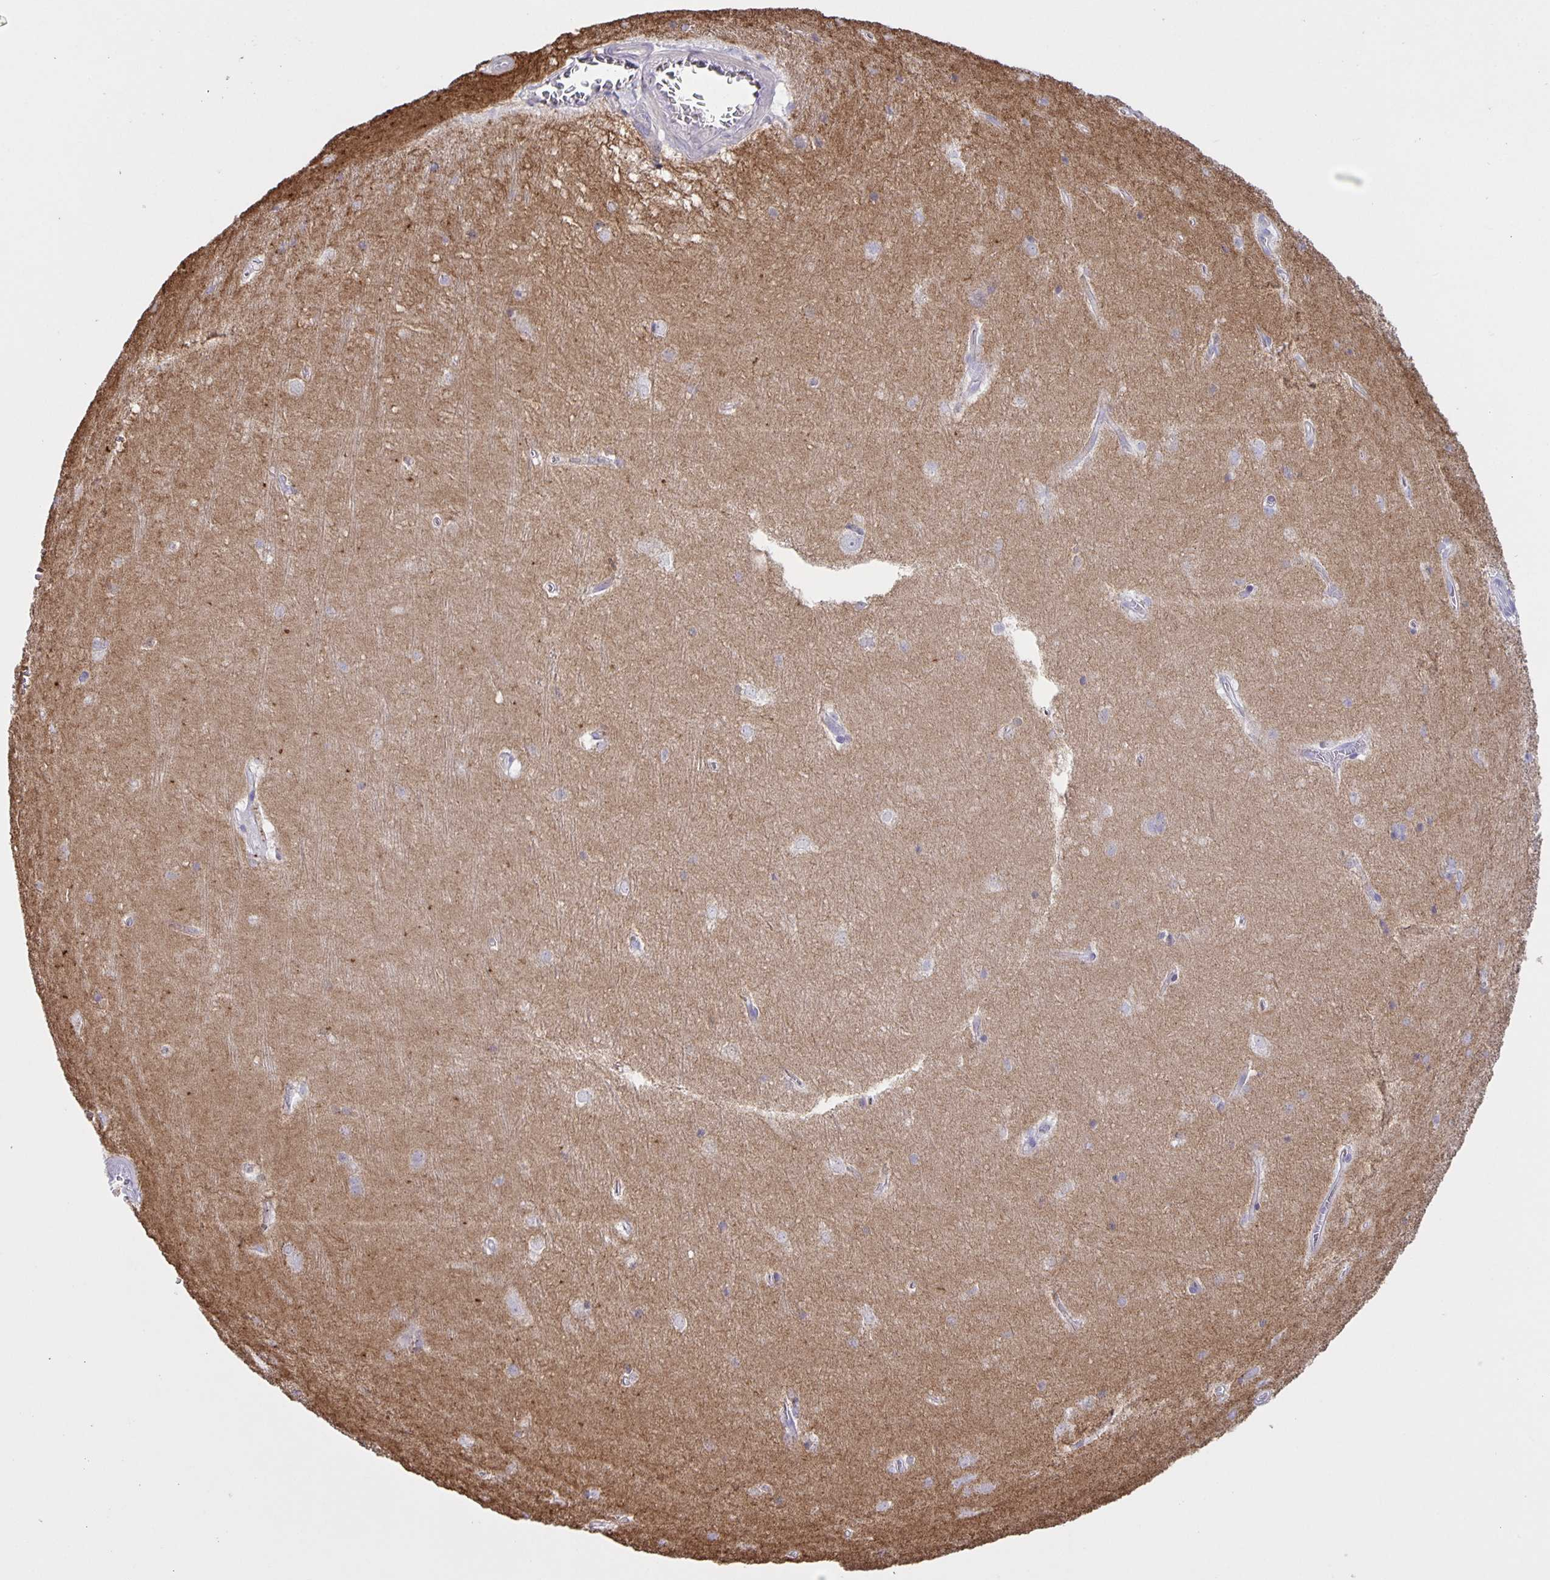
{"staining": {"intensity": "negative", "quantity": "none", "location": "none"}, "tissue": "hippocampus", "cell_type": "Glial cells", "image_type": "normal", "snomed": [{"axis": "morphology", "description": "Normal tissue, NOS"}, {"axis": "topography", "description": "Cerebral cortex"}, {"axis": "topography", "description": "Hippocampus"}], "caption": "Immunohistochemistry of benign hippocampus shows no expression in glial cells. The staining was performed using DAB to visualize the protein expression in brown, while the nuclei were stained in blue with hematoxylin (Magnification: 20x).", "gene": "SRCIN1", "patient": {"sex": "female", "age": 19}}